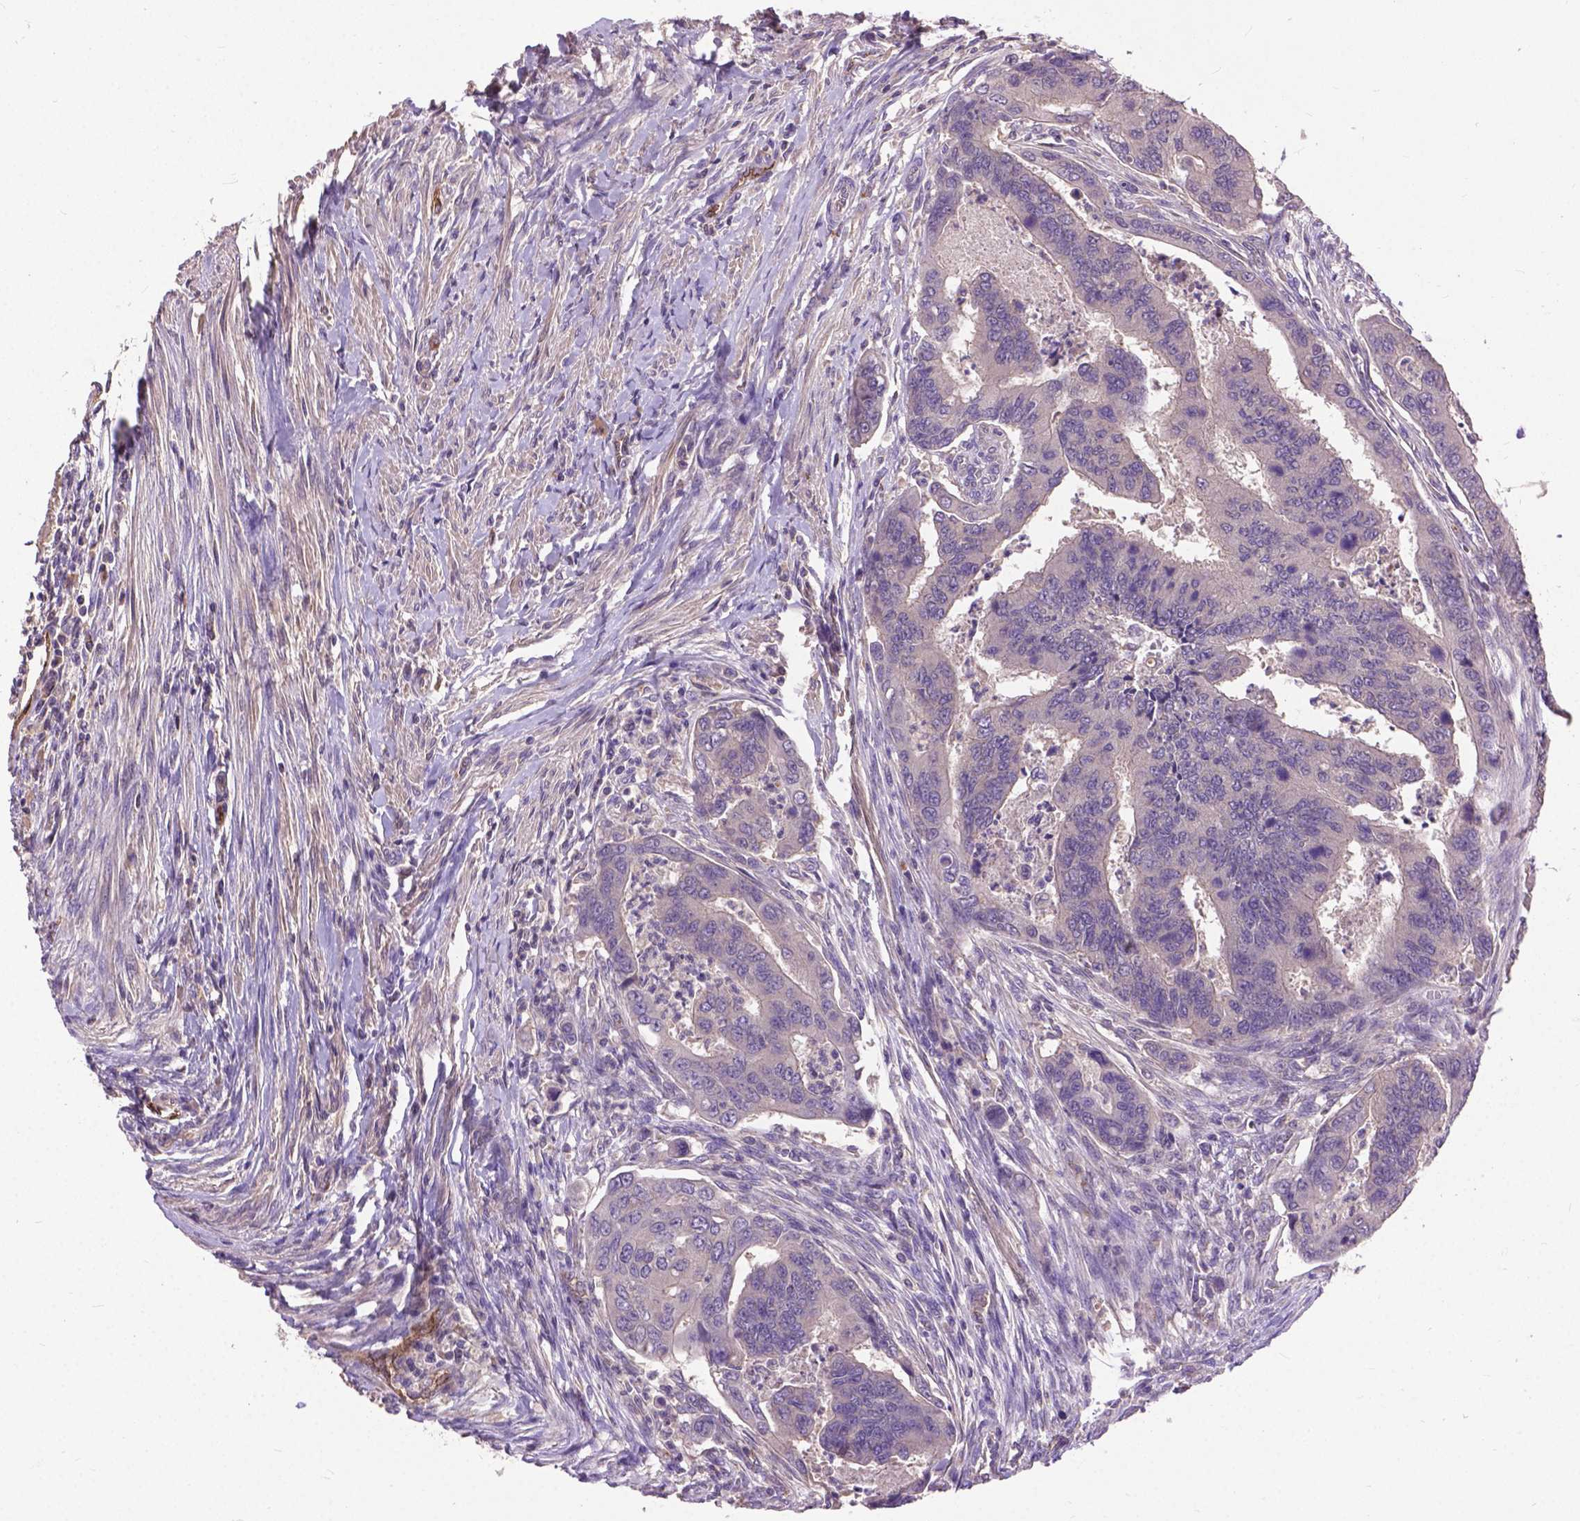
{"staining": {"intensity": "negative", "quantity": "none", "location": "none"}, "tissue": "colorectal cancer", "cell_type": "Tumor cells", "image_type": "cancer", "snomed": [{"axis": "morphology", "description": "Adenocarcinoma, NOS"}, {"axis": "topography", "description": "Colon"}], "caption": "Immunohistochemical staining of colorectal cancer (adenocarcinoma) reveals no significant positivity in tumor cells.", "gene": "ZNF337", "patient": {"sex": "female", "age": 67}}